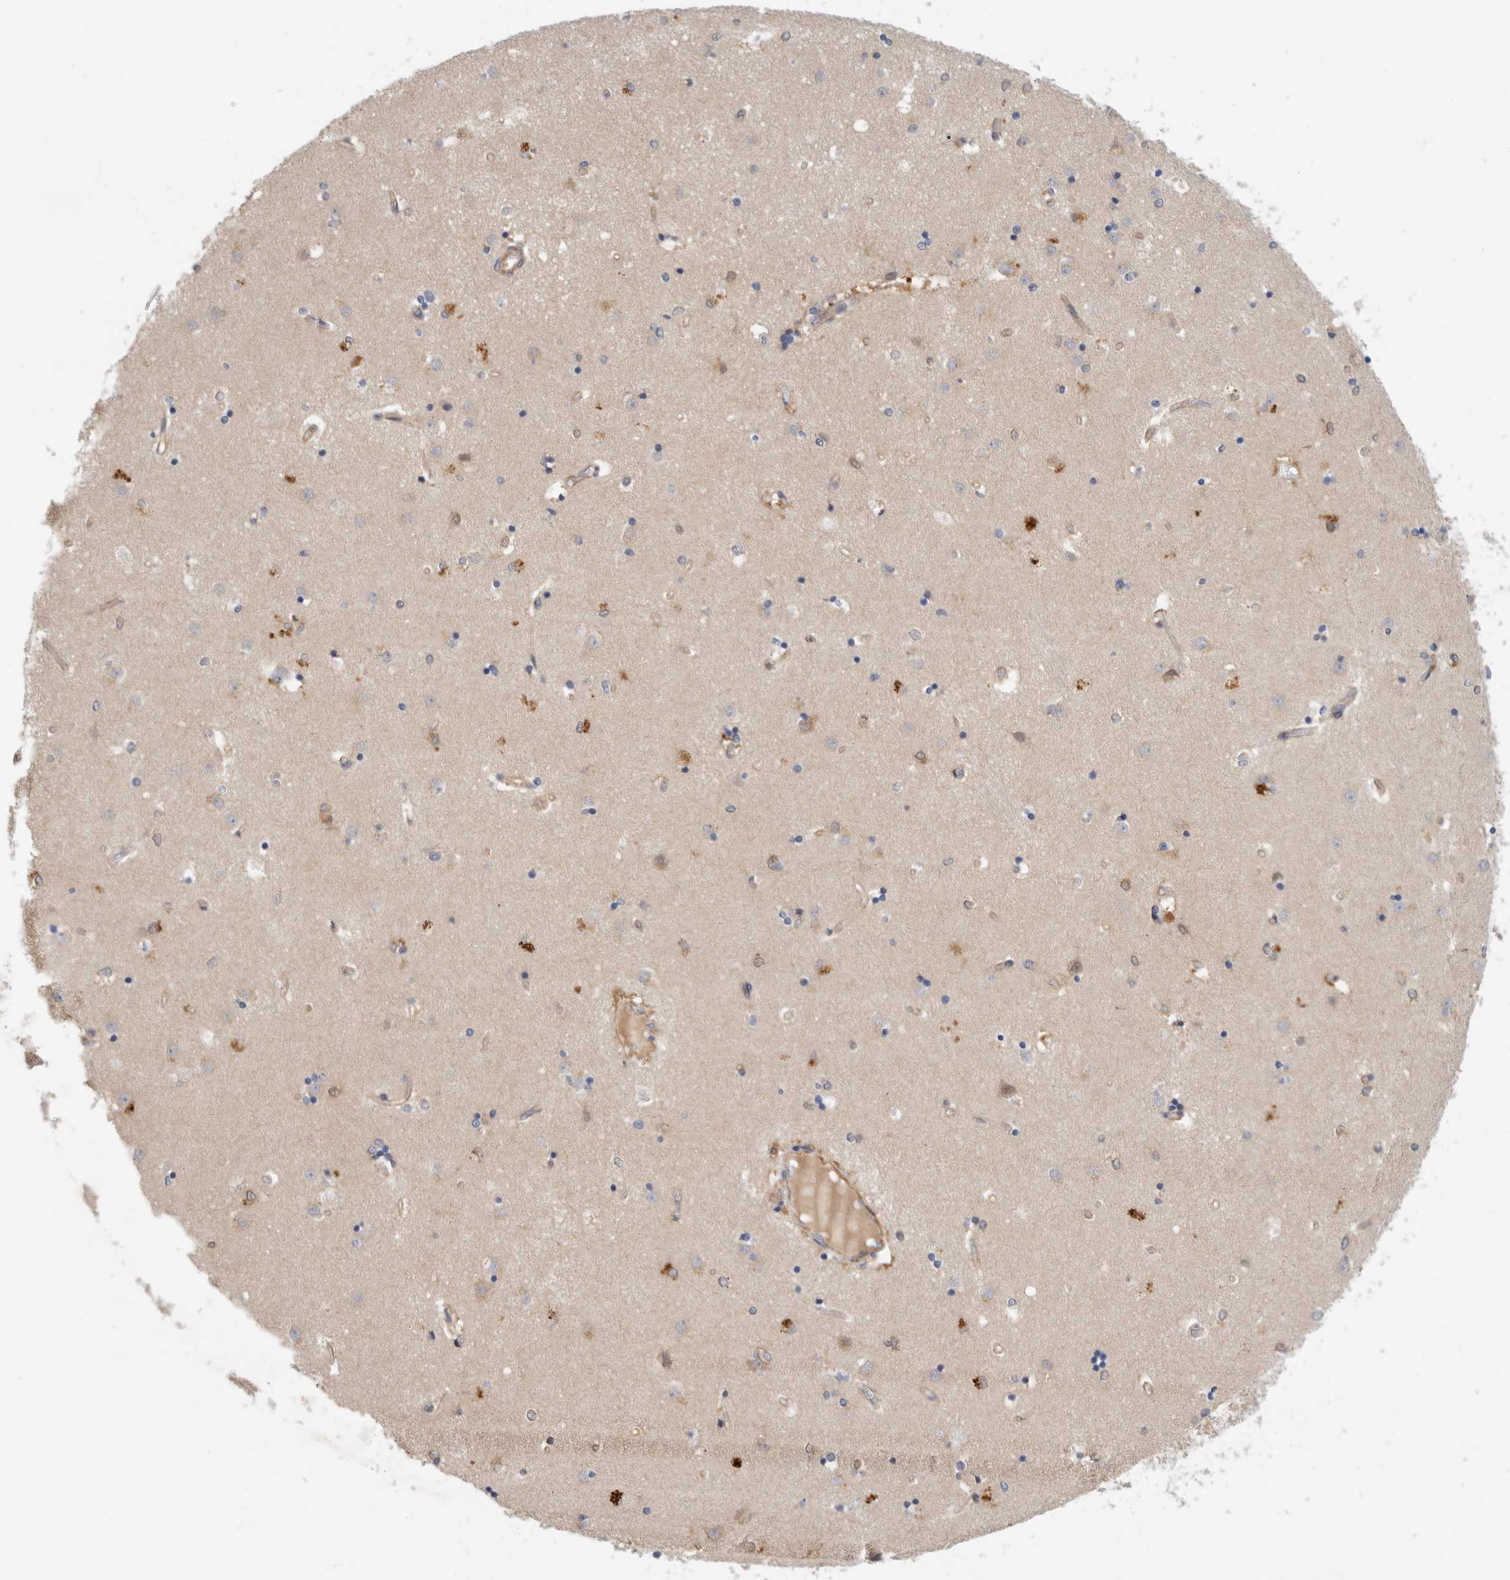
{"staining": {"intensity": "weak", "quantity": "<25%", "location": "cytoplasmic/membranous,nuclear"}, "tissue": "caudate", "cell_type": "Glial cells", "image_type": "normal", "snomed": [{"axis": "morphology", "description": "Normal tissue, NOS"}, {"axis": "topography", "description": "Lateral ventricle wall"}], "caption": "Immunohistochemistry (IHC) image of benign caudate: caudate stained with DAB (3,3'-diaminobenzidine) demonstrates no significant protein positivity in glial cells. Brightfield microscopy of immunohistochemistry (IHC) stained with DAB (3,3'-diaminobenzidine) (brown) and hematoxylin (blue), captured at high magnification.", "gene": "PGM1", "patient": {"sex": "male", "age": 45}}